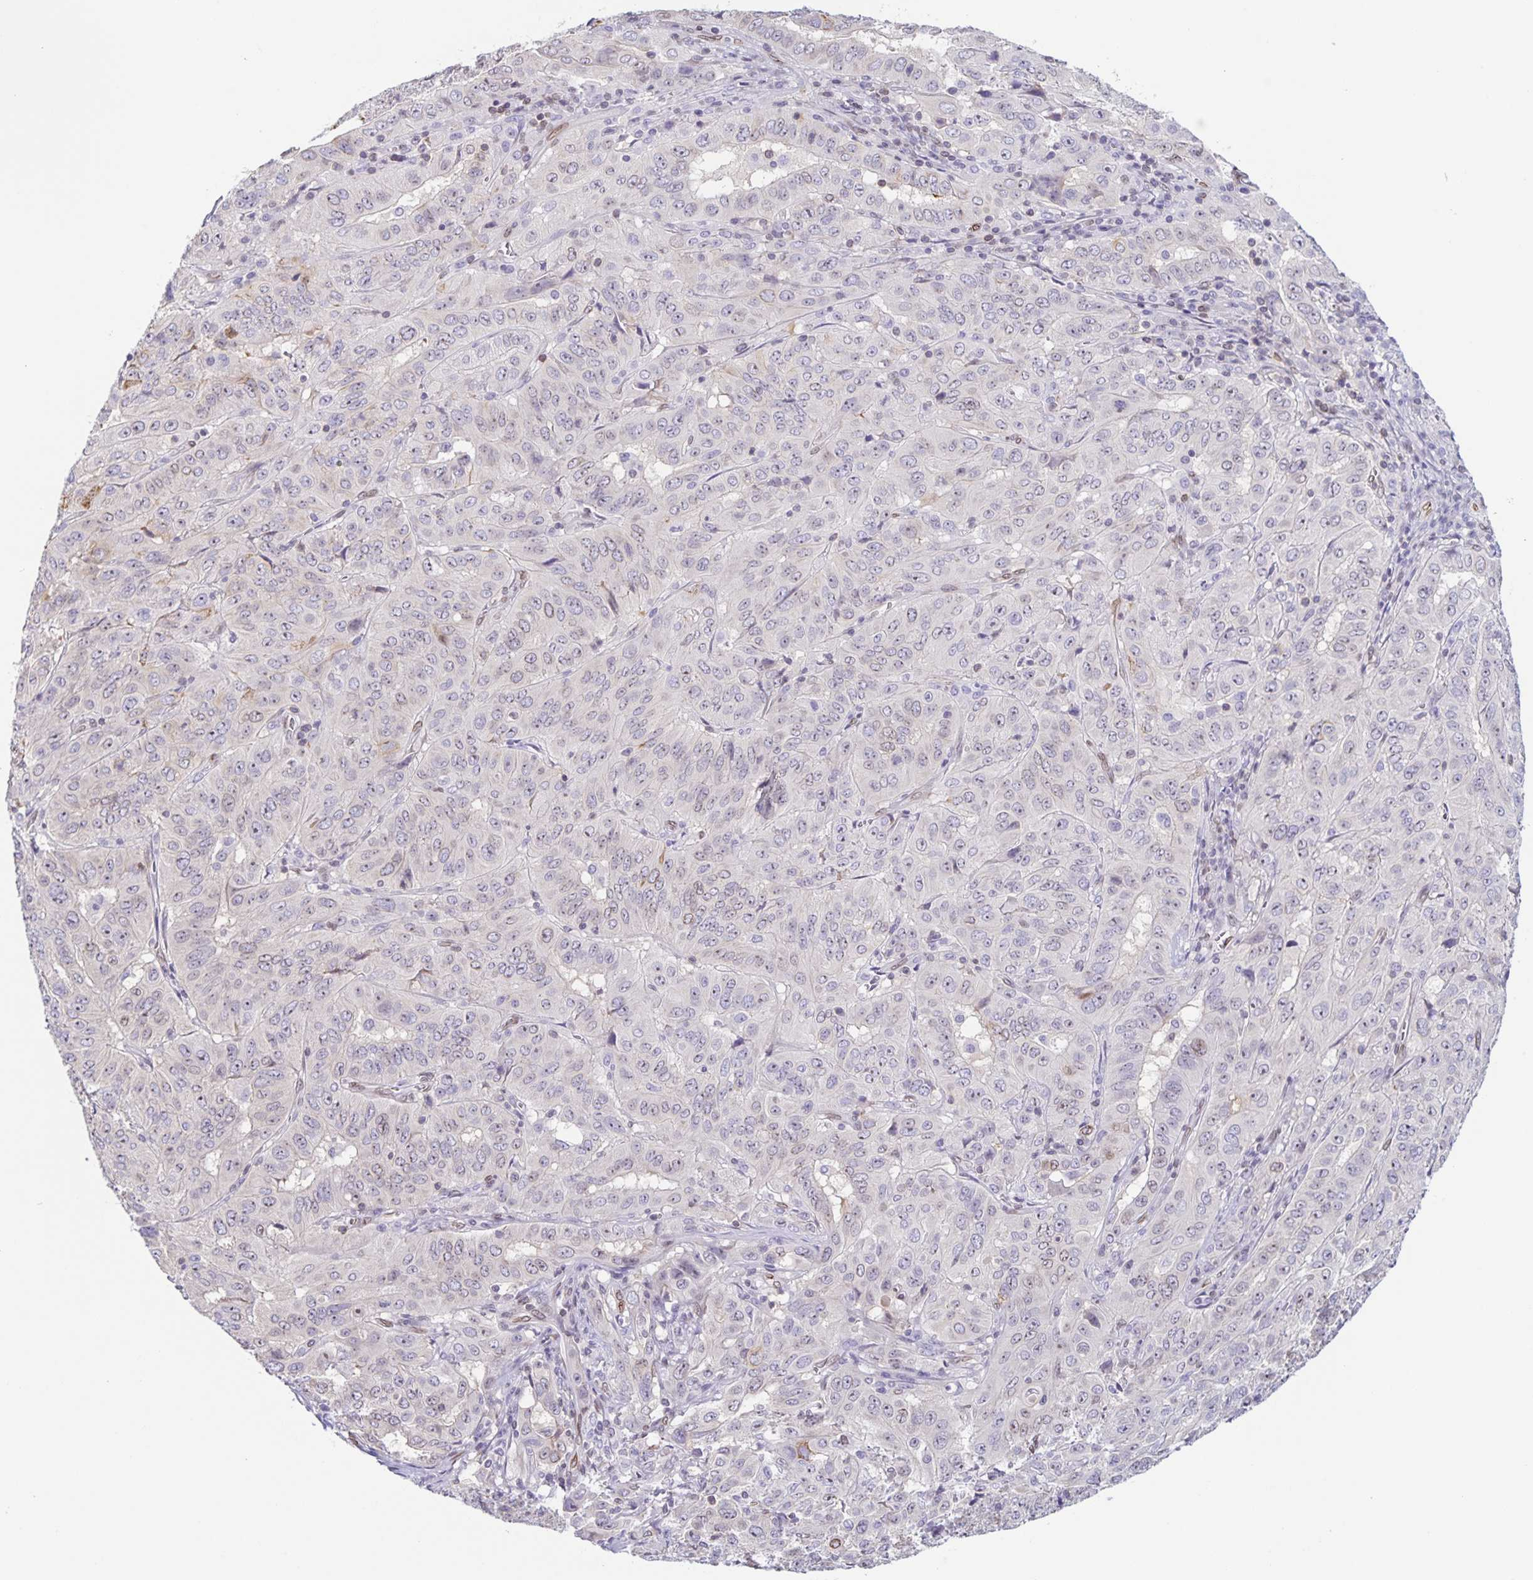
{"staining": {"intensity": "negative", "quantity": "none", "location": "none"}, "tissue": "pancreatic cancer", "cell_type": "Tumor cells", "image_type": "cancer", "snomed": [{"axis": "morphology", "description": "Adenocarcinoma, NOS"}, {"axis": "topography", "description": "Pancreas"}], "caption": "Immunohistochemical staining of pancreatic cancer (adenocarcinoma) displays no significant expression in tumor cells.", "gene": "SYNE2", "patient": {"sex": "male", "age": 63}}